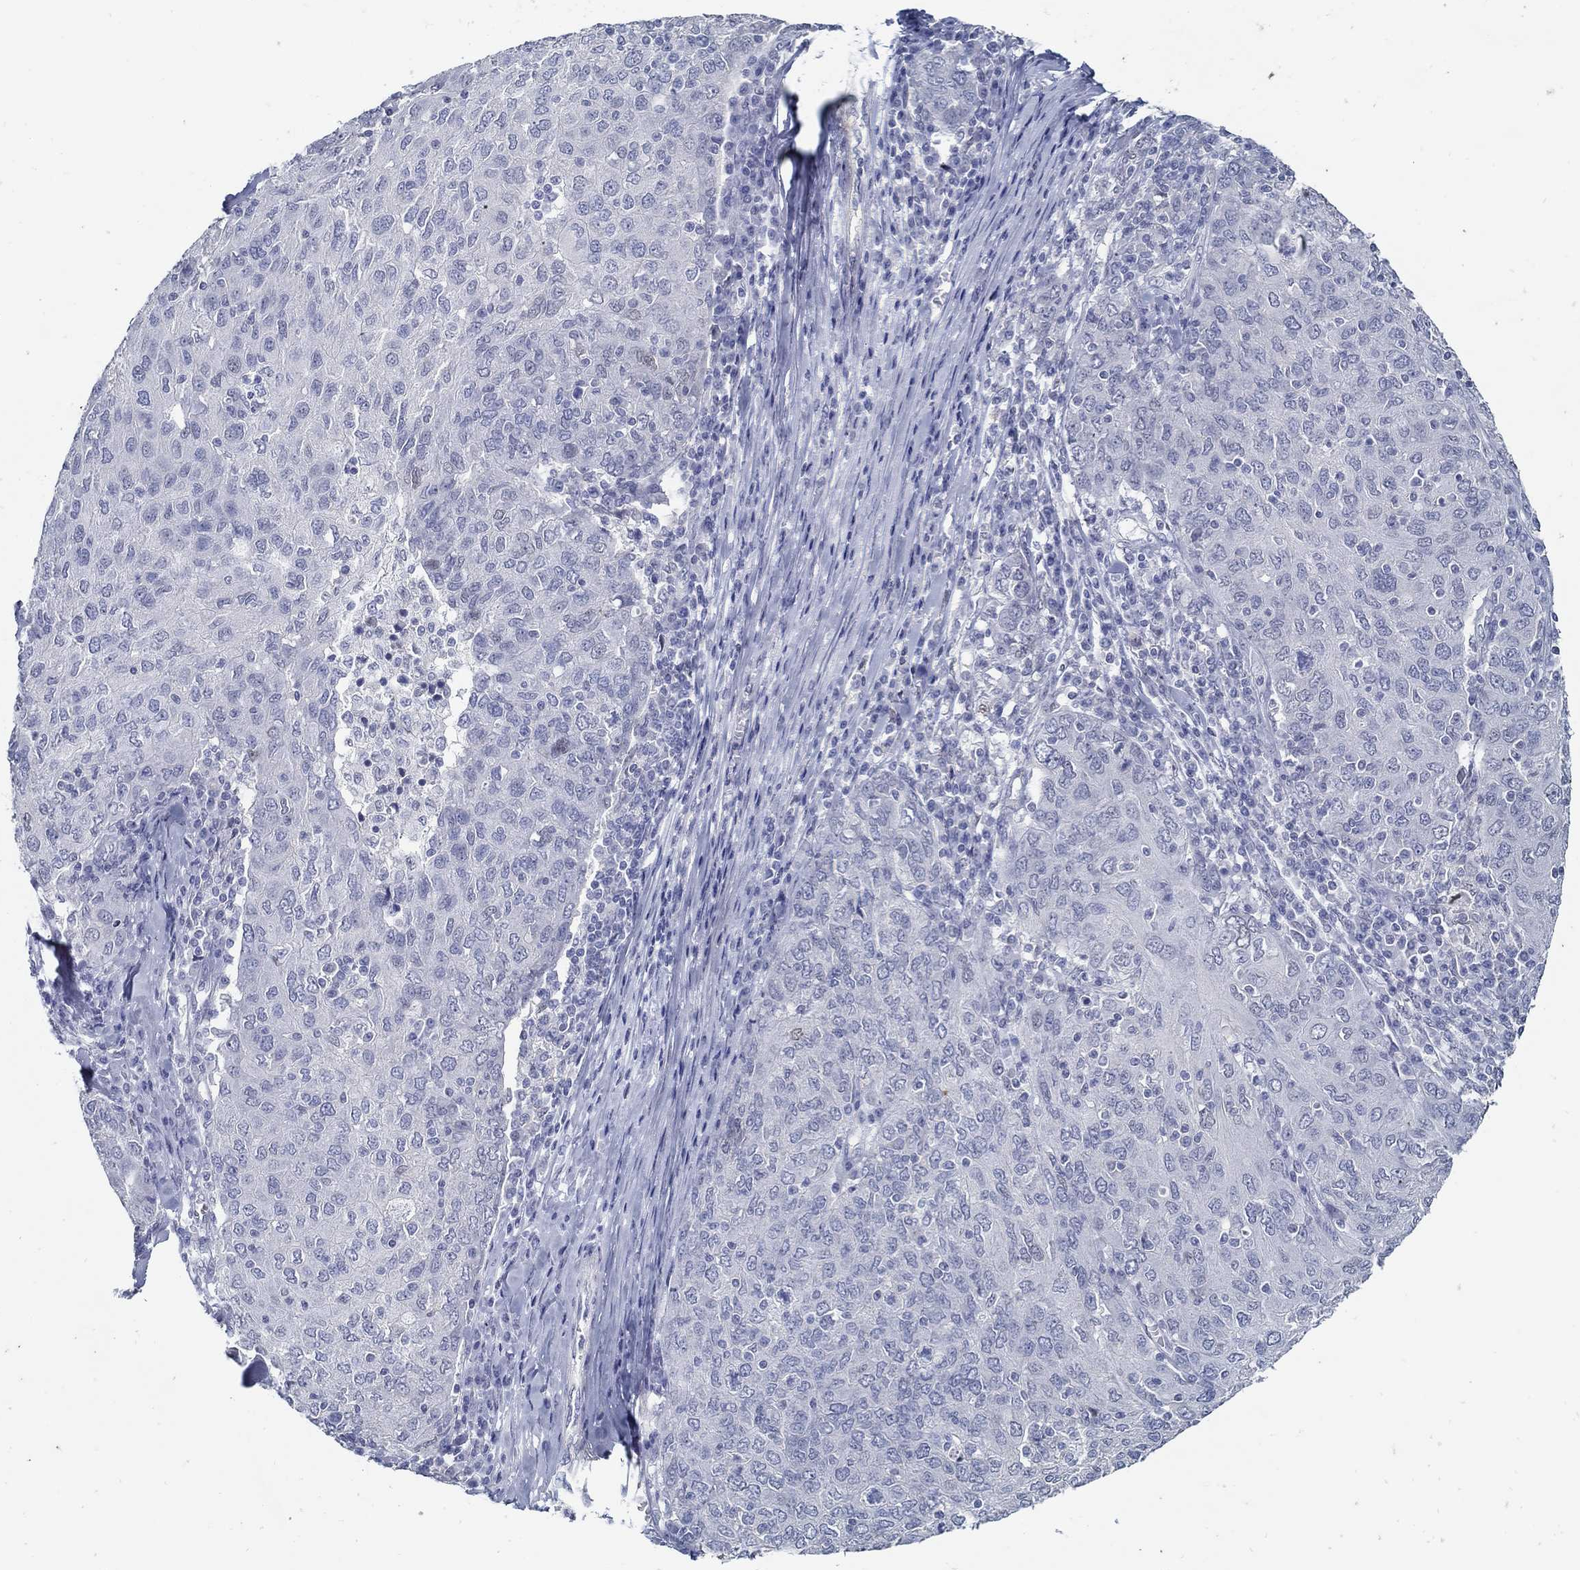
{"staining": {"intensity": "negative", "quantity": "none", "location": "none"}, "tissue": "ovarian cancer", "cell_type": "Tumor cells", "image_type": "cancer", "snomed": [{"axis": "morphology", "description": "Carcinoma, endometroid"}, {"axis": "topography", "description": "Ovary"}], "caption": "Immunohistochemistry of human ovarian cancer exhibits no positivity in tumor cells.", "gene": "USP29", "patient": {"sex": "female", "age": 50}}